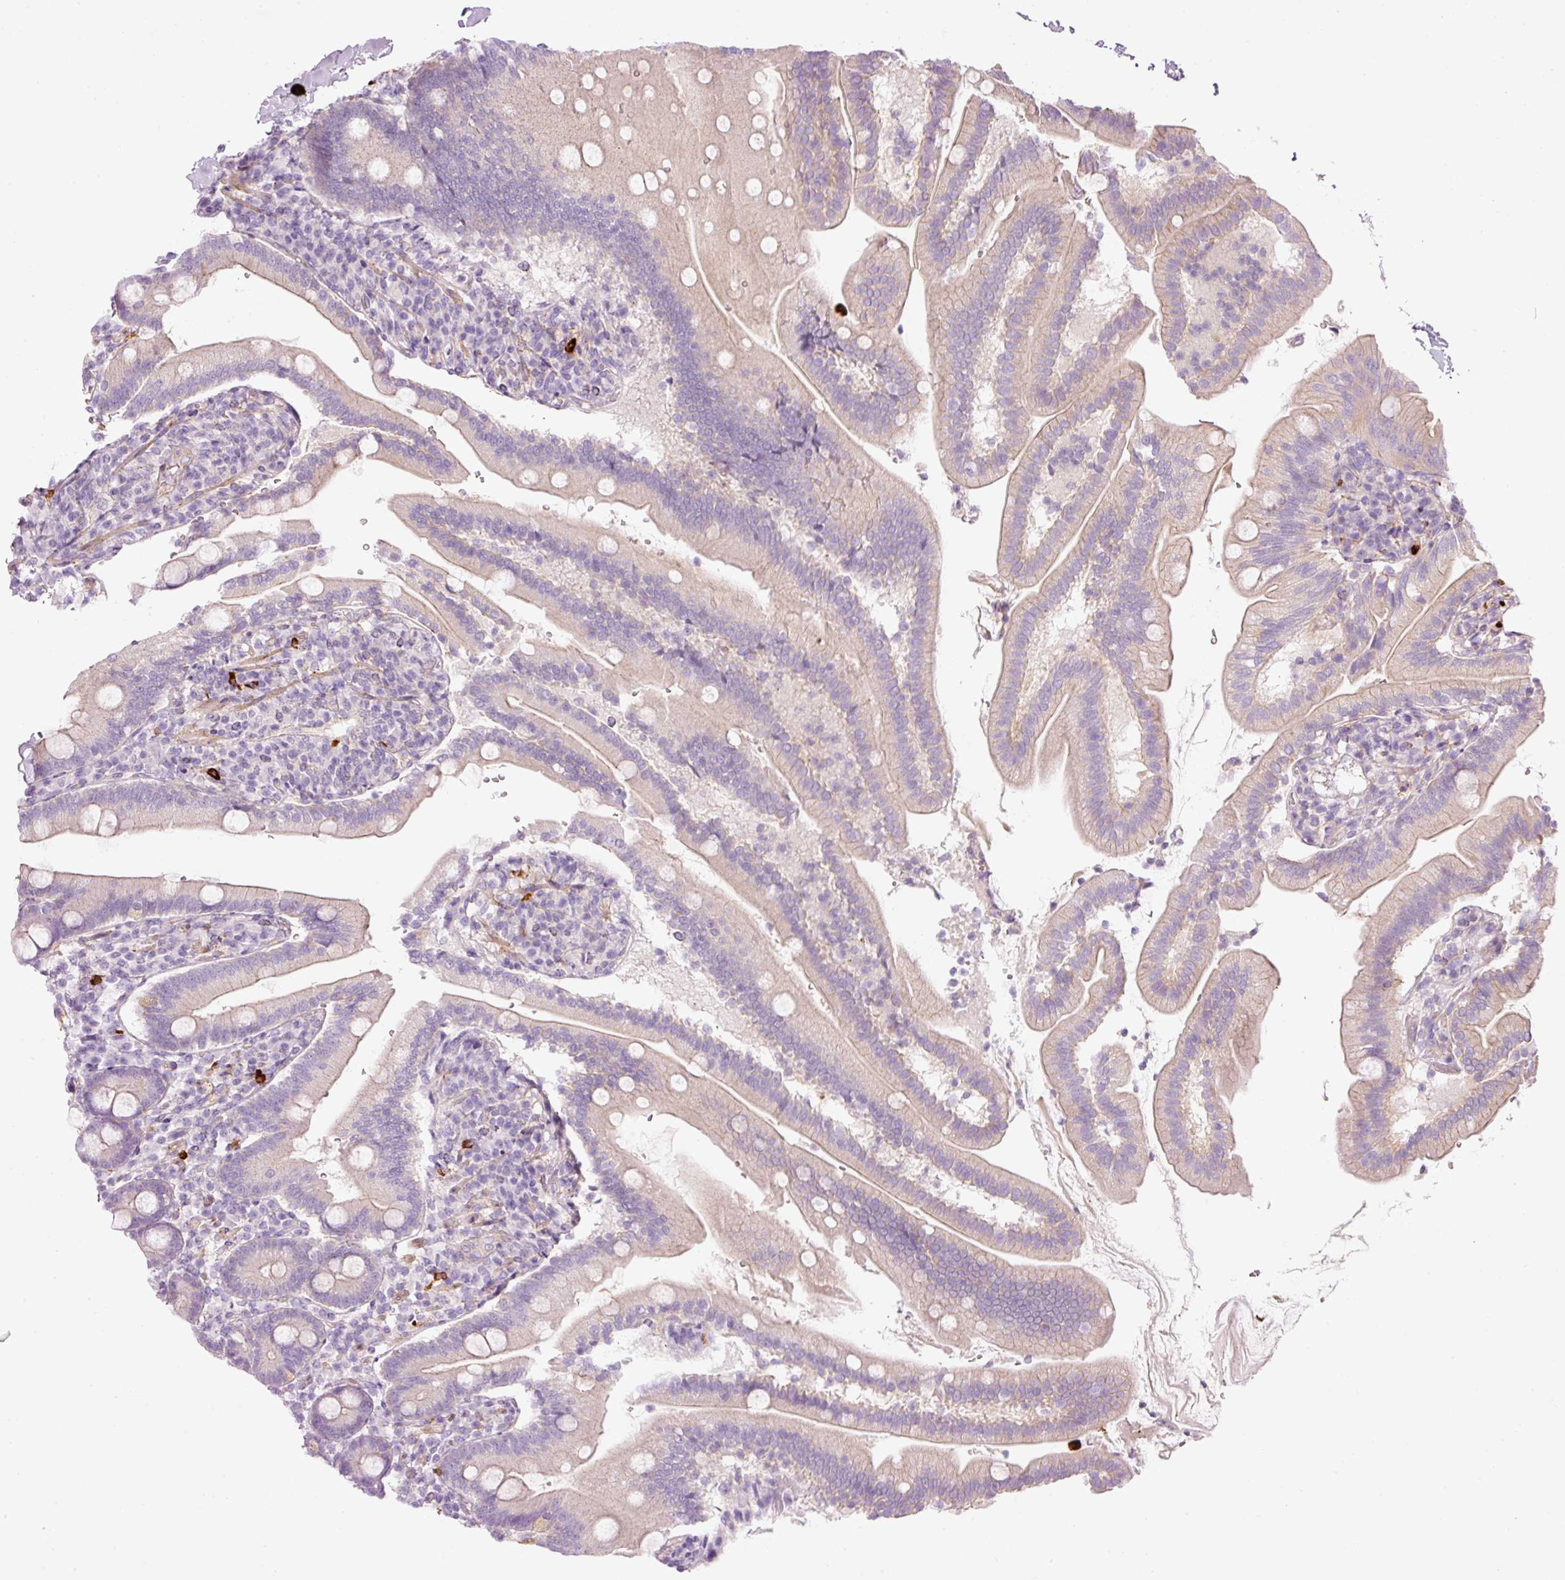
{"staining": {"intensity": "negative", "quantity": "none", "location": "none"}, "tissue": "duodenum", "cell_type": "Glandular cells", "image_type": "normal", "snomed": [{"axis": "morphology", "description": "Normal tissue, NOS"}, {"axis": "topography", "description": "Duodenum"}], "caption": "This is an IHC histopathology image of normal human duodenum. There is no staining in glandular cells.", "gene": "MAP3K3", "patient": {"sex": "female", "age": 67}}